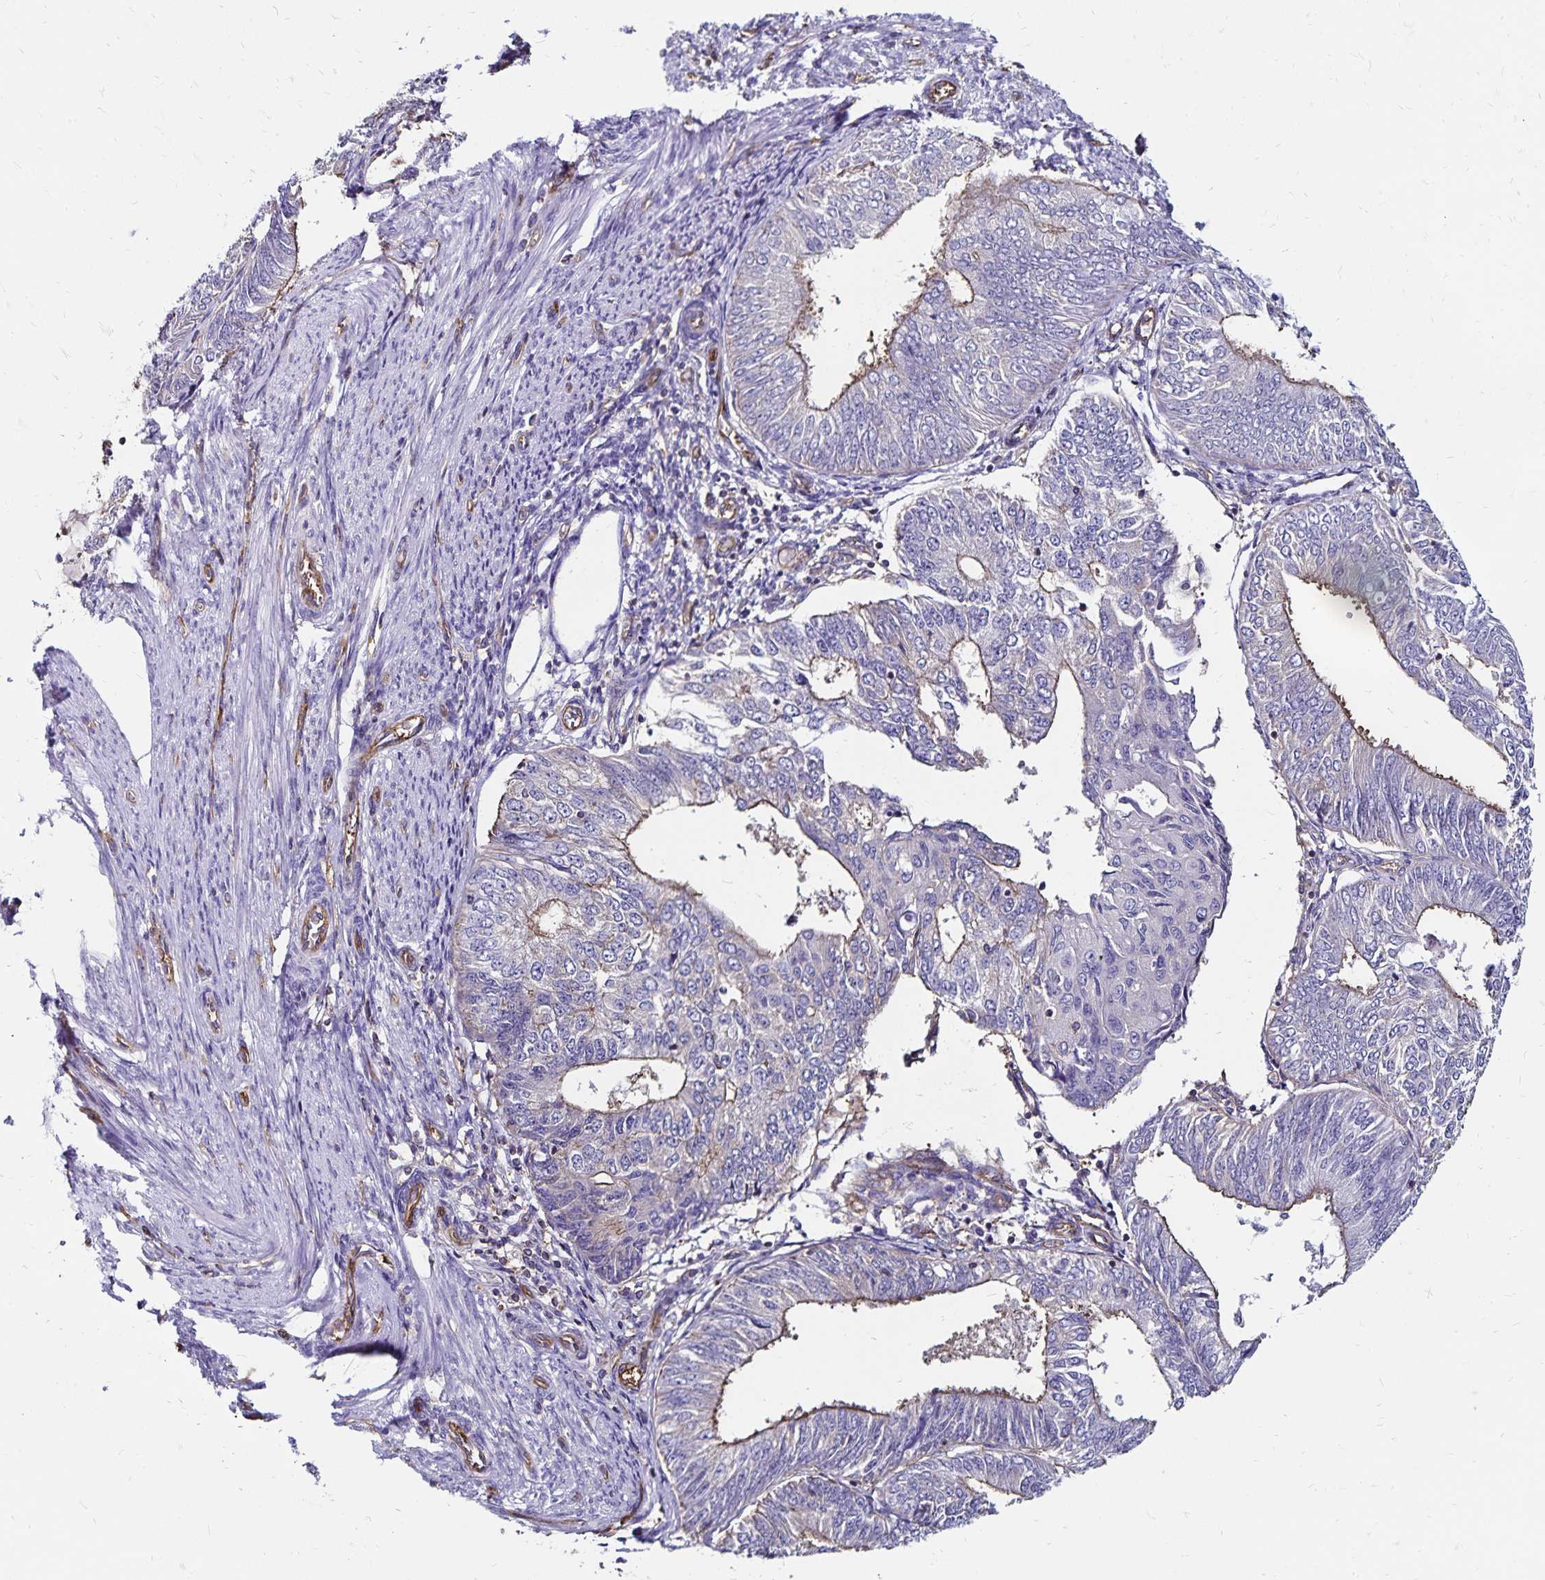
{"staining": {"intensity": "weak", "quantity": "25%-75%", "location": "cytoplasmic/membranous"}, "tissue": "endometrial cancer", "cell_type": "Tumor cells", "image_type": "cancer", "snomed": [{"axis": "morphology", "description": "Adenocarcinoma, NOS"}, {"axis": "topography", "description": "Endometrium"}], "caption": "The histopathology image shows staining of endometrial adenocarcinoma, revealing weak cytoplasmic/membranous protein staining (brown color) within tumor cells.", "gene": "RPRML", "patient": {"sex": "female", "age": 58}}